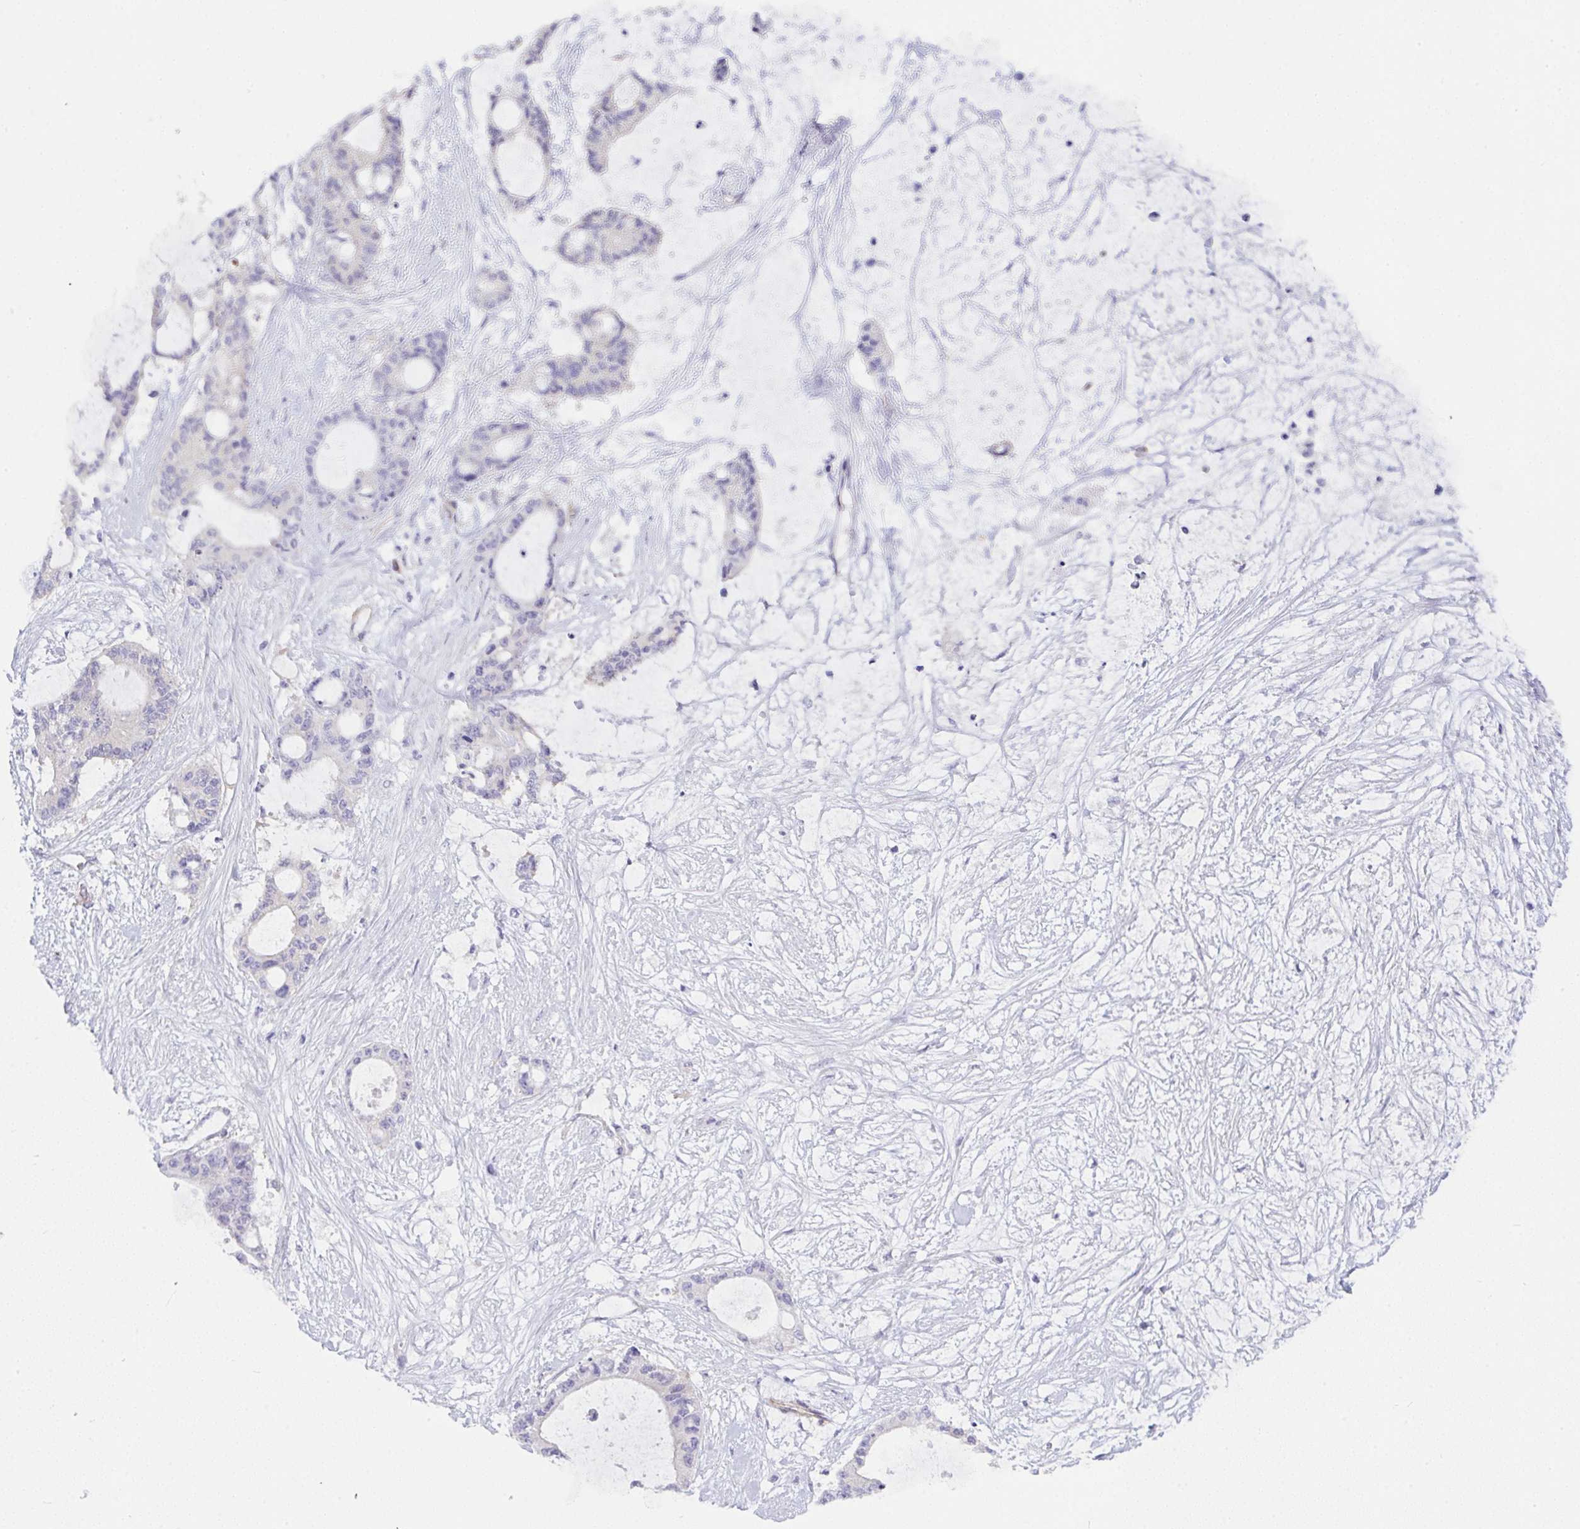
{"staining": {"intensity": "negative", "quantity": "none", "location": "none"}, "tissue": "liver cancer", "cell_type": "Tumor cells", "image_type": "cancer", "snomed": [{"axis": "morphology", "description": "Normal tissue, NOS"}, {"axis": "morphology", "description": "Cholangiocarcinoma"}, {"axis": "topography", "description": "Liver"}, {"axis": "topography", "description": "Peripheral nerve tissue"}], "caption": "The histopathology image displays no staining of tumor cells in liver cholangiocarcinoma.", "gene": "GAB1", "patient": {"sex": "female", "age": 73}}